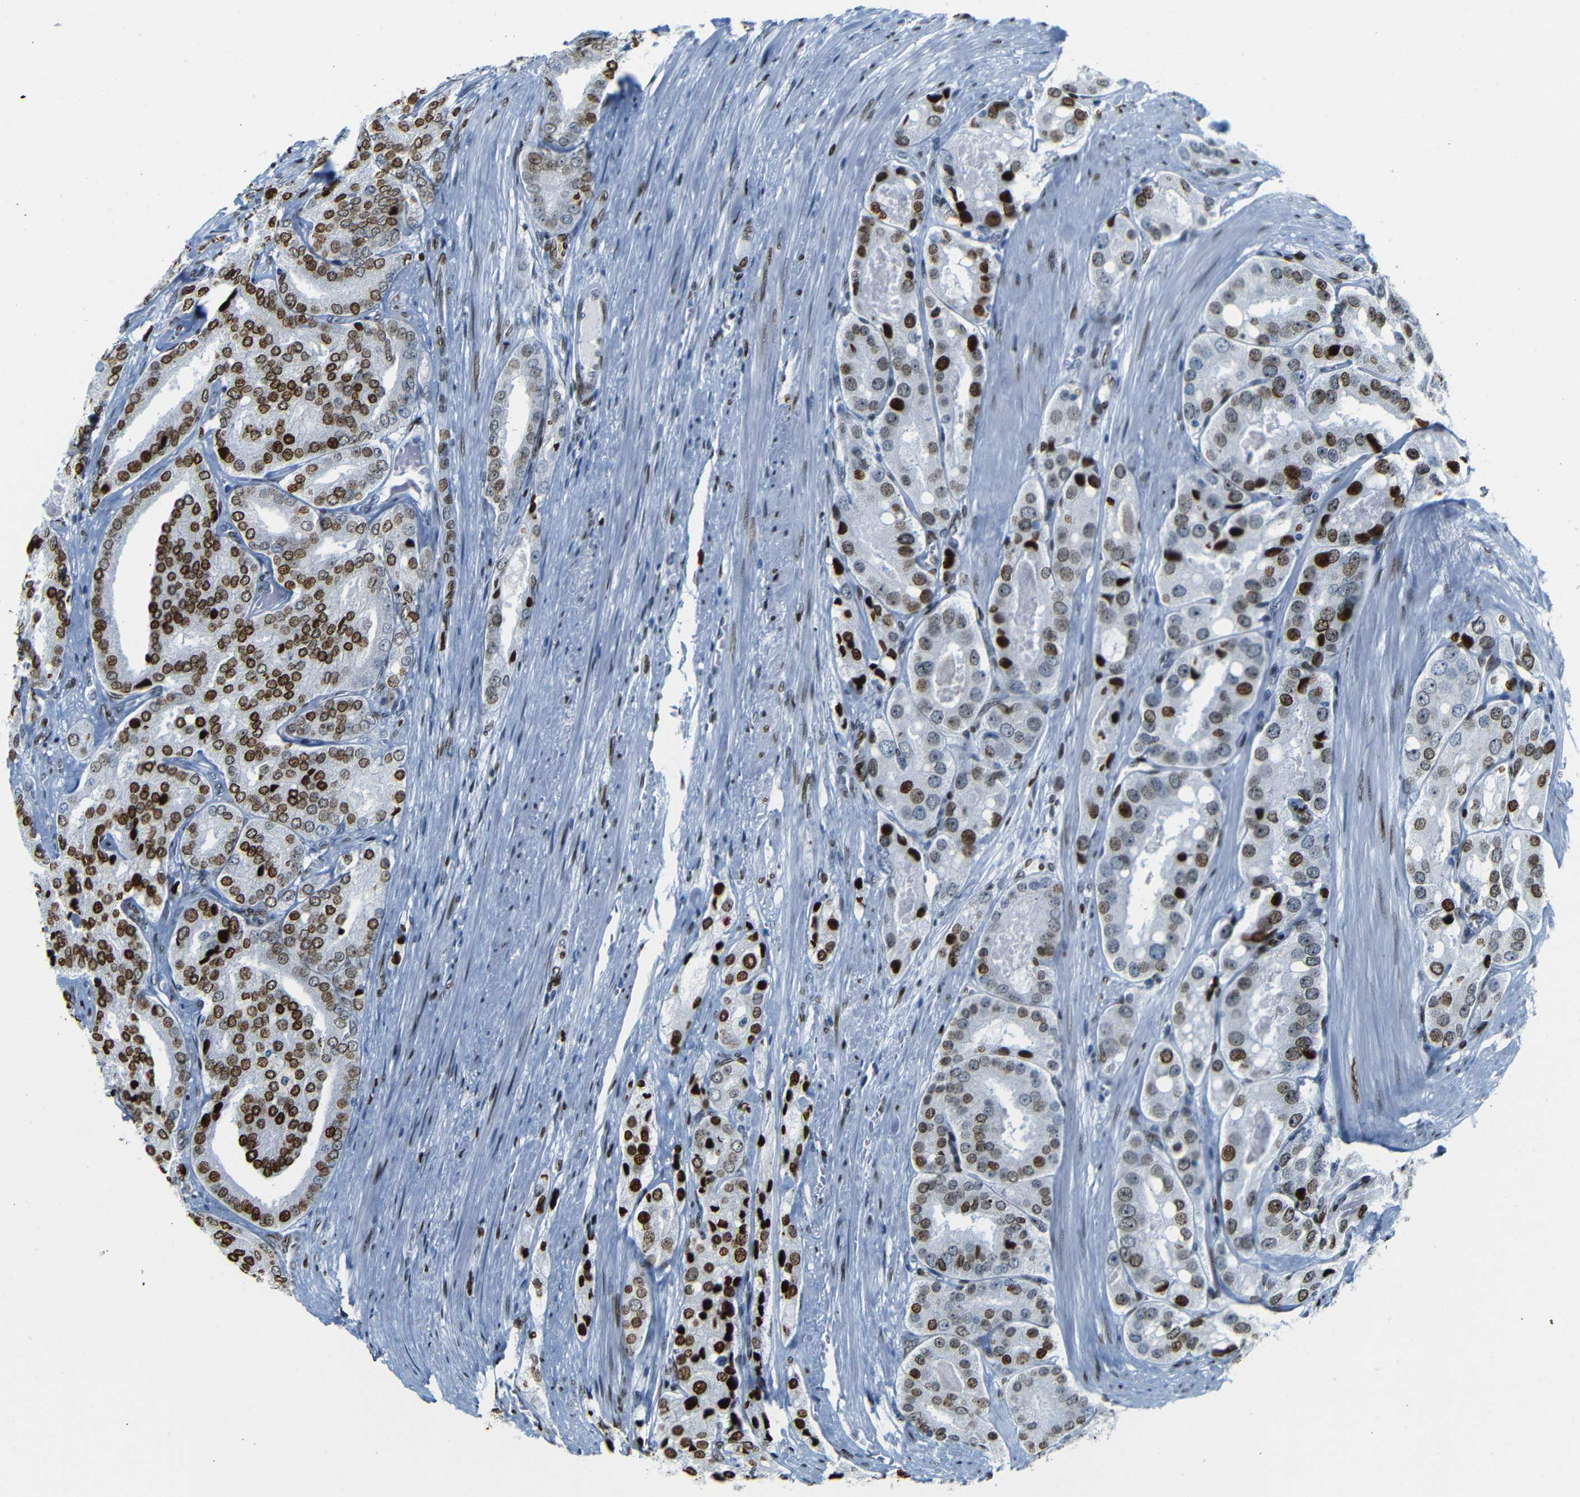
{"staining": {"intensity": "strong", "quantity": ">75%", "location": "nuclear"}, "tissue": "prostate cancer", "cell_type": "Tumor cells", "image_type": "cancer", "snomed": [{"axis": "morphology", "description": "Adenocarcinoma, High grade"}, {"axis": "topography", "description": "Prostate"}], "caption": "Immunohistochemical staining of human prostate adenocarcinoma (high-grade) shows high levels of strong nuclear positivity in about >75% of tumor cells.", "gene": "NPIPB15", "patient": {"sex": "male", "age": 65}}